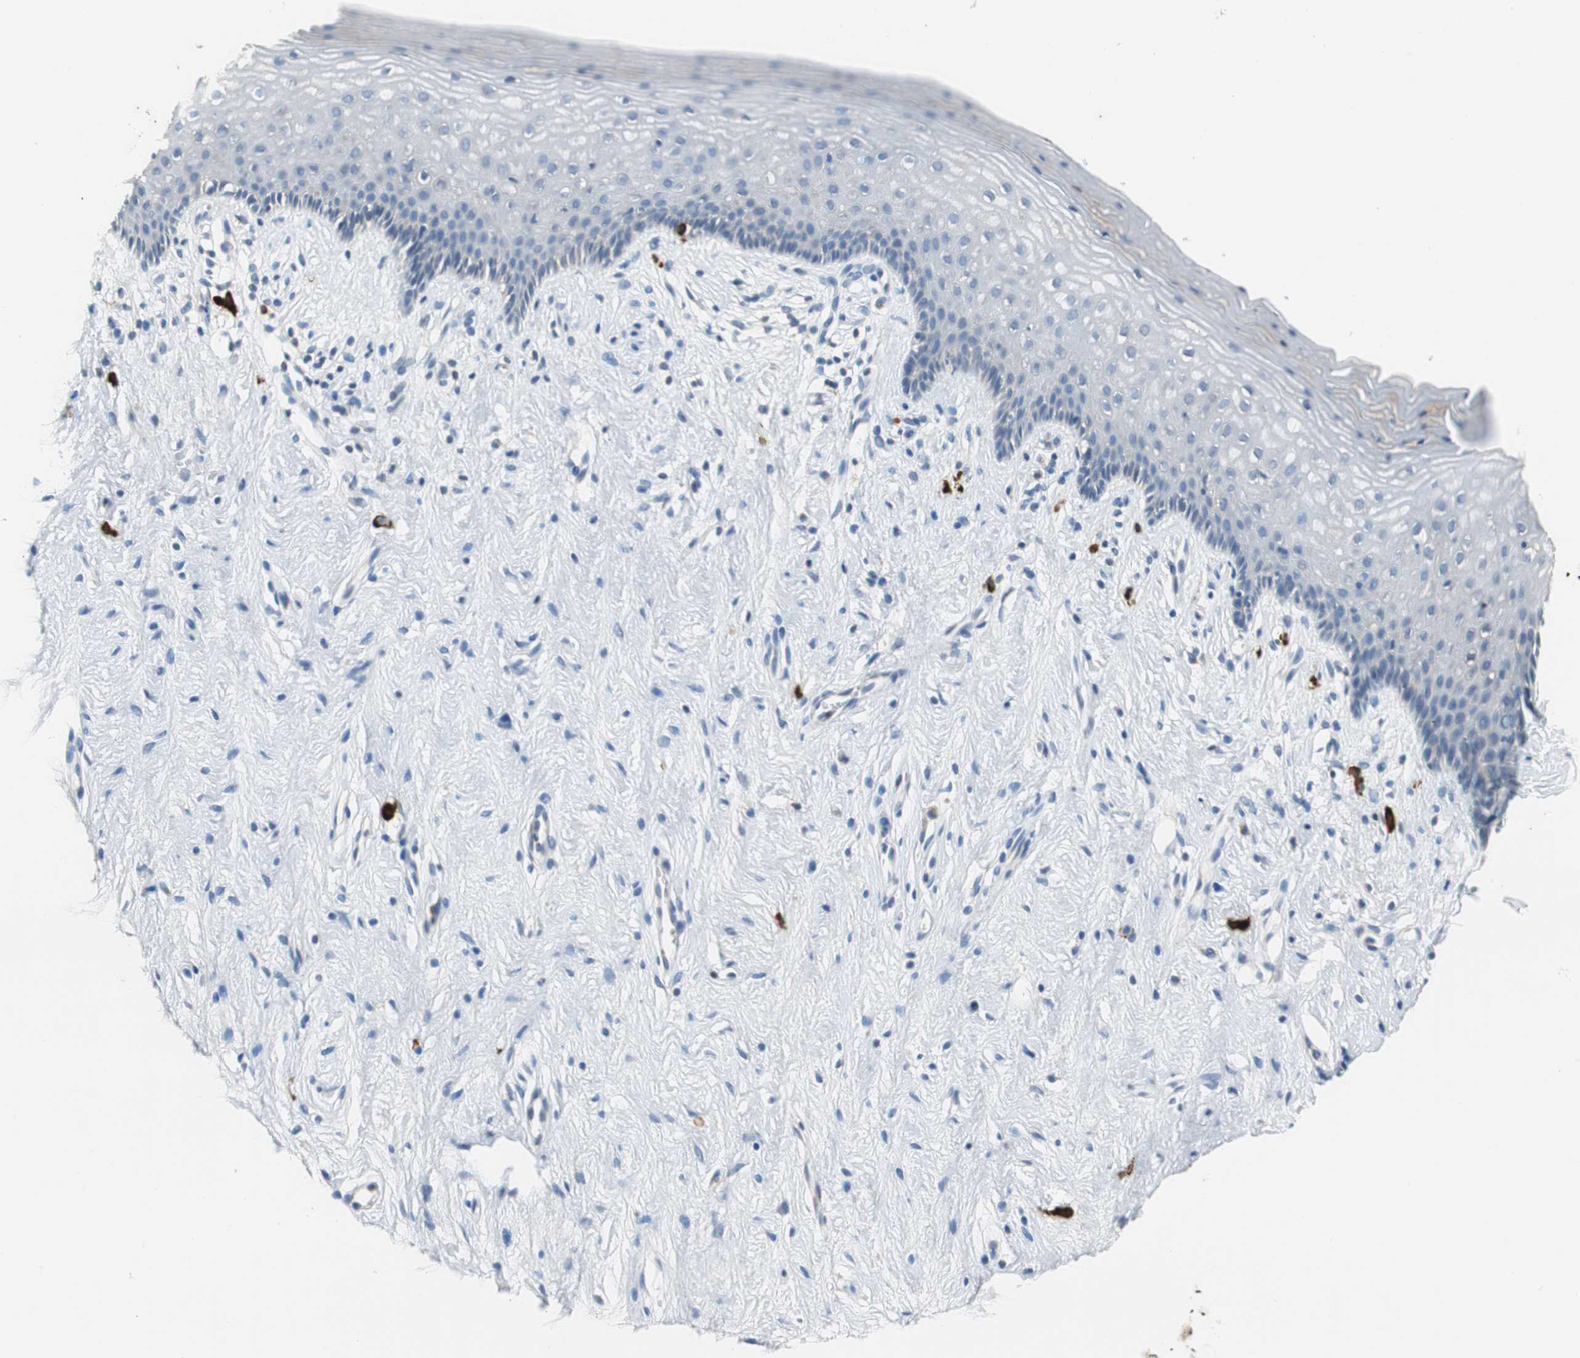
{"staining": {"intensity": "weak", "quantity": "<25%", "location": "cytoplasmic/membranous"}, "tissue": "vagina", "cell_type": "Squamous epithelial cells", "image_type": "normal", "snomed": [{"axis": "morphology", "description": "Normal tissue, NOS"}, {"axis": "topography", "description": "Vagina"}], "caption": "Squamous epithelial cells show no significant protein staining in benign vagina. Brightfield microscopy of IHC stained with DAB (3,3'-diaminobenzidine) (brown) and hematoxylin (blue), captured at high magnification.", "gene": "CPA3", "patient": {"sex": "female", "age": 44}}